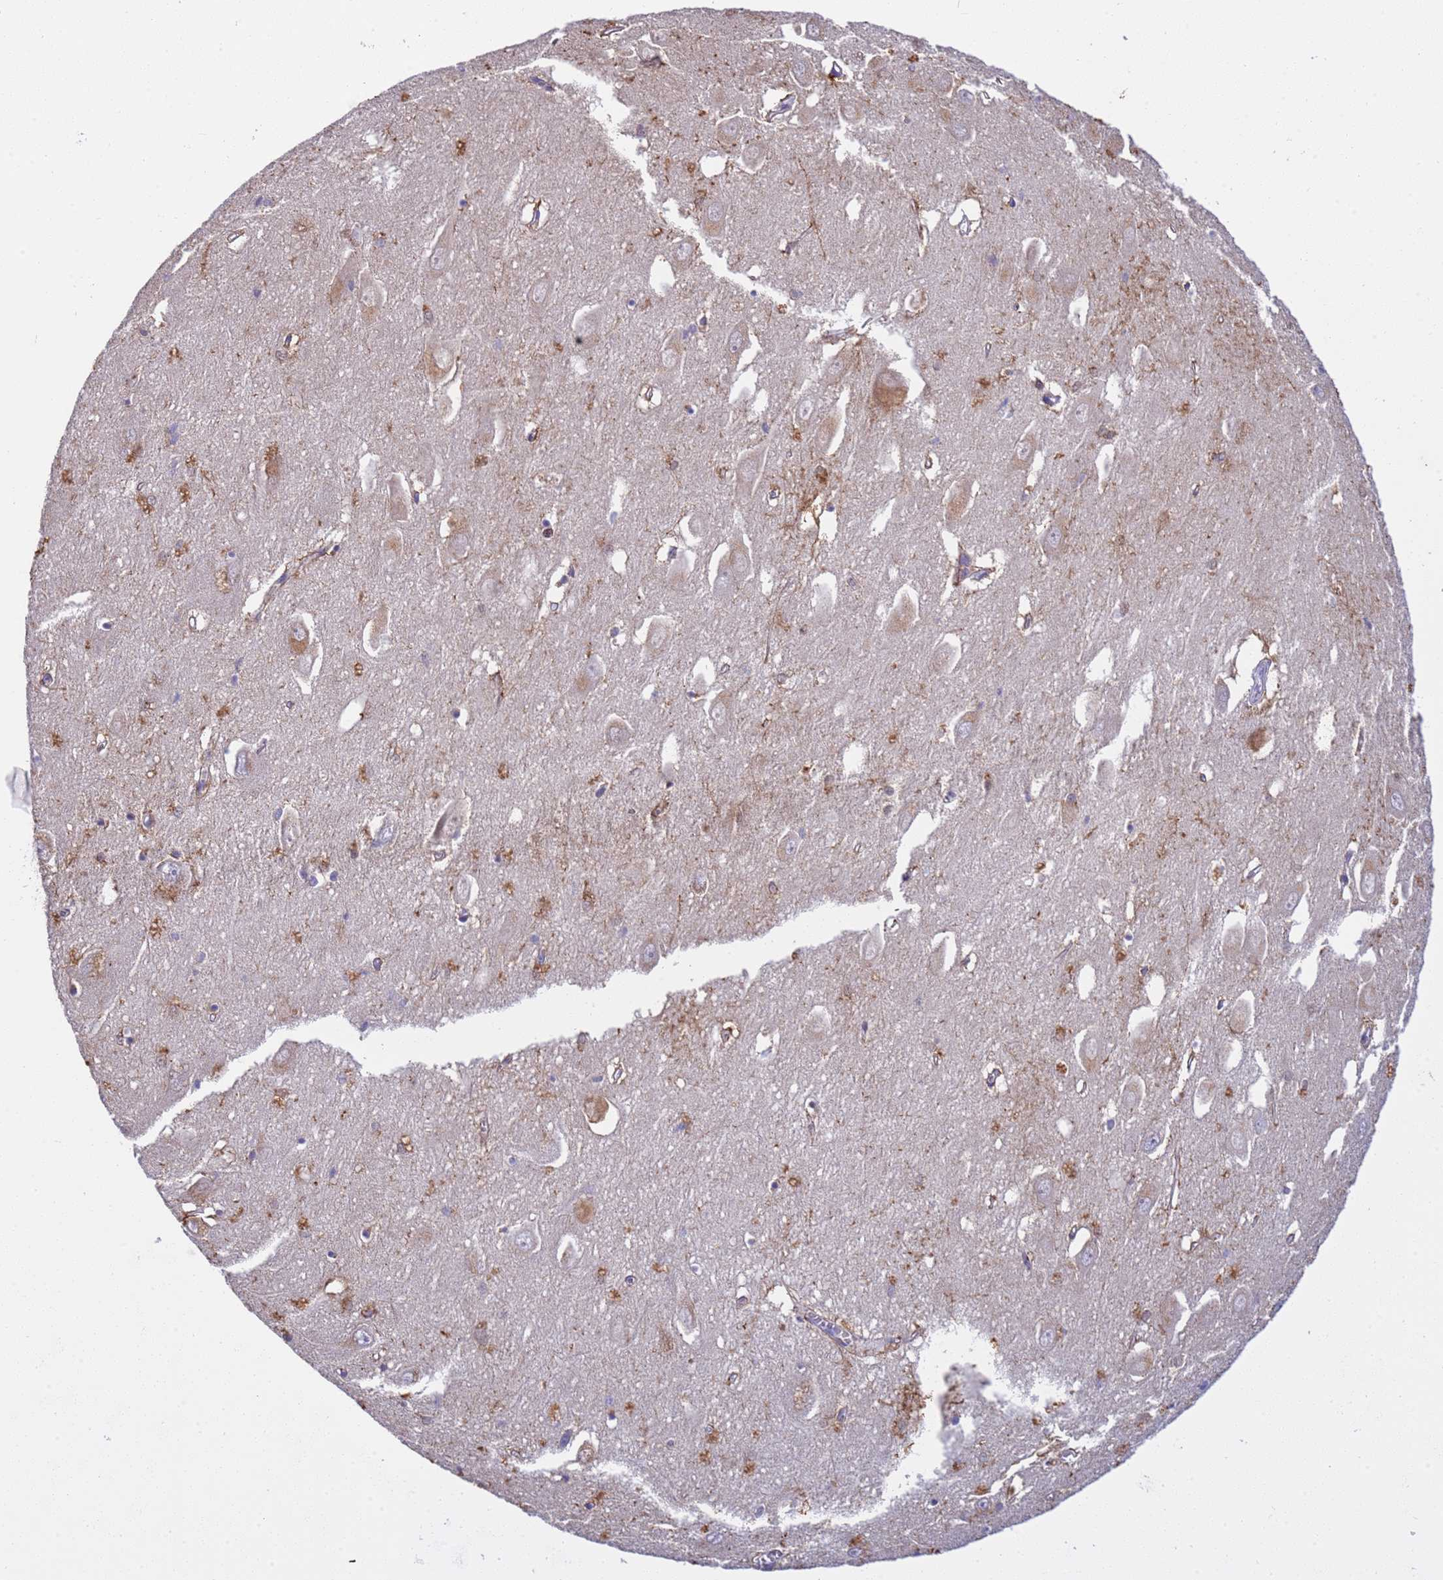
{"staining": {"intensity": "moderate", "quantity": "25%-75%", "location": "cytoplasmic/membranous"}, "tissue": "hippocampus", "cell_type": "Glial cells", "image_type": "normal", "snomed": [{"axis": "morphology", "description": "Normal tissue, NOS"}, {"axis": "topography", "description": "Hippocampus"}], "caption": "Human hippocampus stained for a protein (brown) shows moderate cytoplasmic/membranous positive expression in about 25%-75% of glial cells.", "gene": "SLC24A3", "patient": {"sex": "female", "age": 64}}